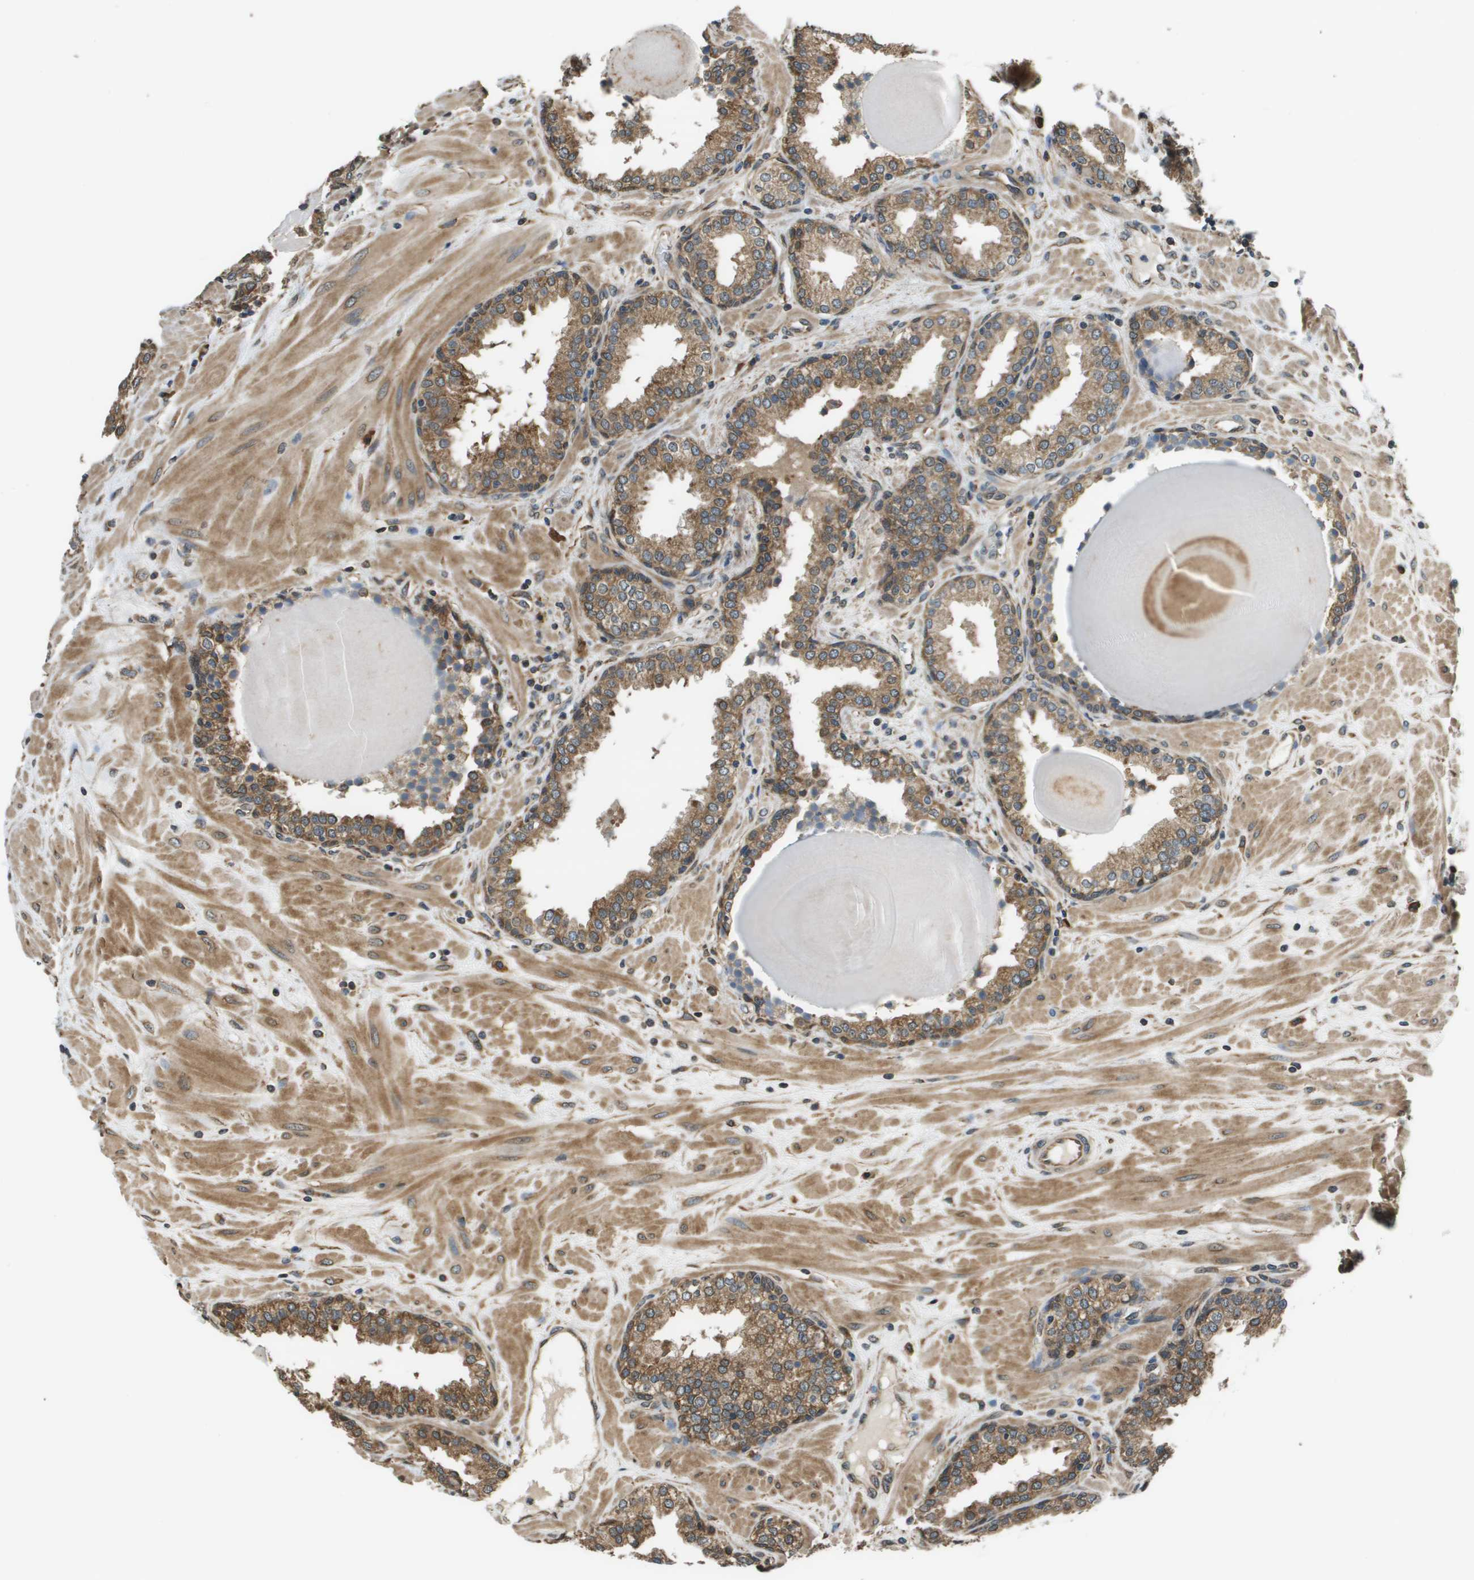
{"staining": {"intensity": "moderate", "quantity": ">75%", "location": "cytoplasmic/membranous"}, "tissue": "prostate", "cell_type": "Glandular cells", "image_type": "normal", "snomed": [{"axis": "morphology", "description": "Normal tissue, NOS"}, {"axis": "topography", "description": "Prostate"}], "caption": "Glandular cells show moderate cytoplasmic/membranous expression in approximately >75% of cells in unremarkable prostate.", "gene": "SEC62", "patient": {"sex": "male", "age": 51}}